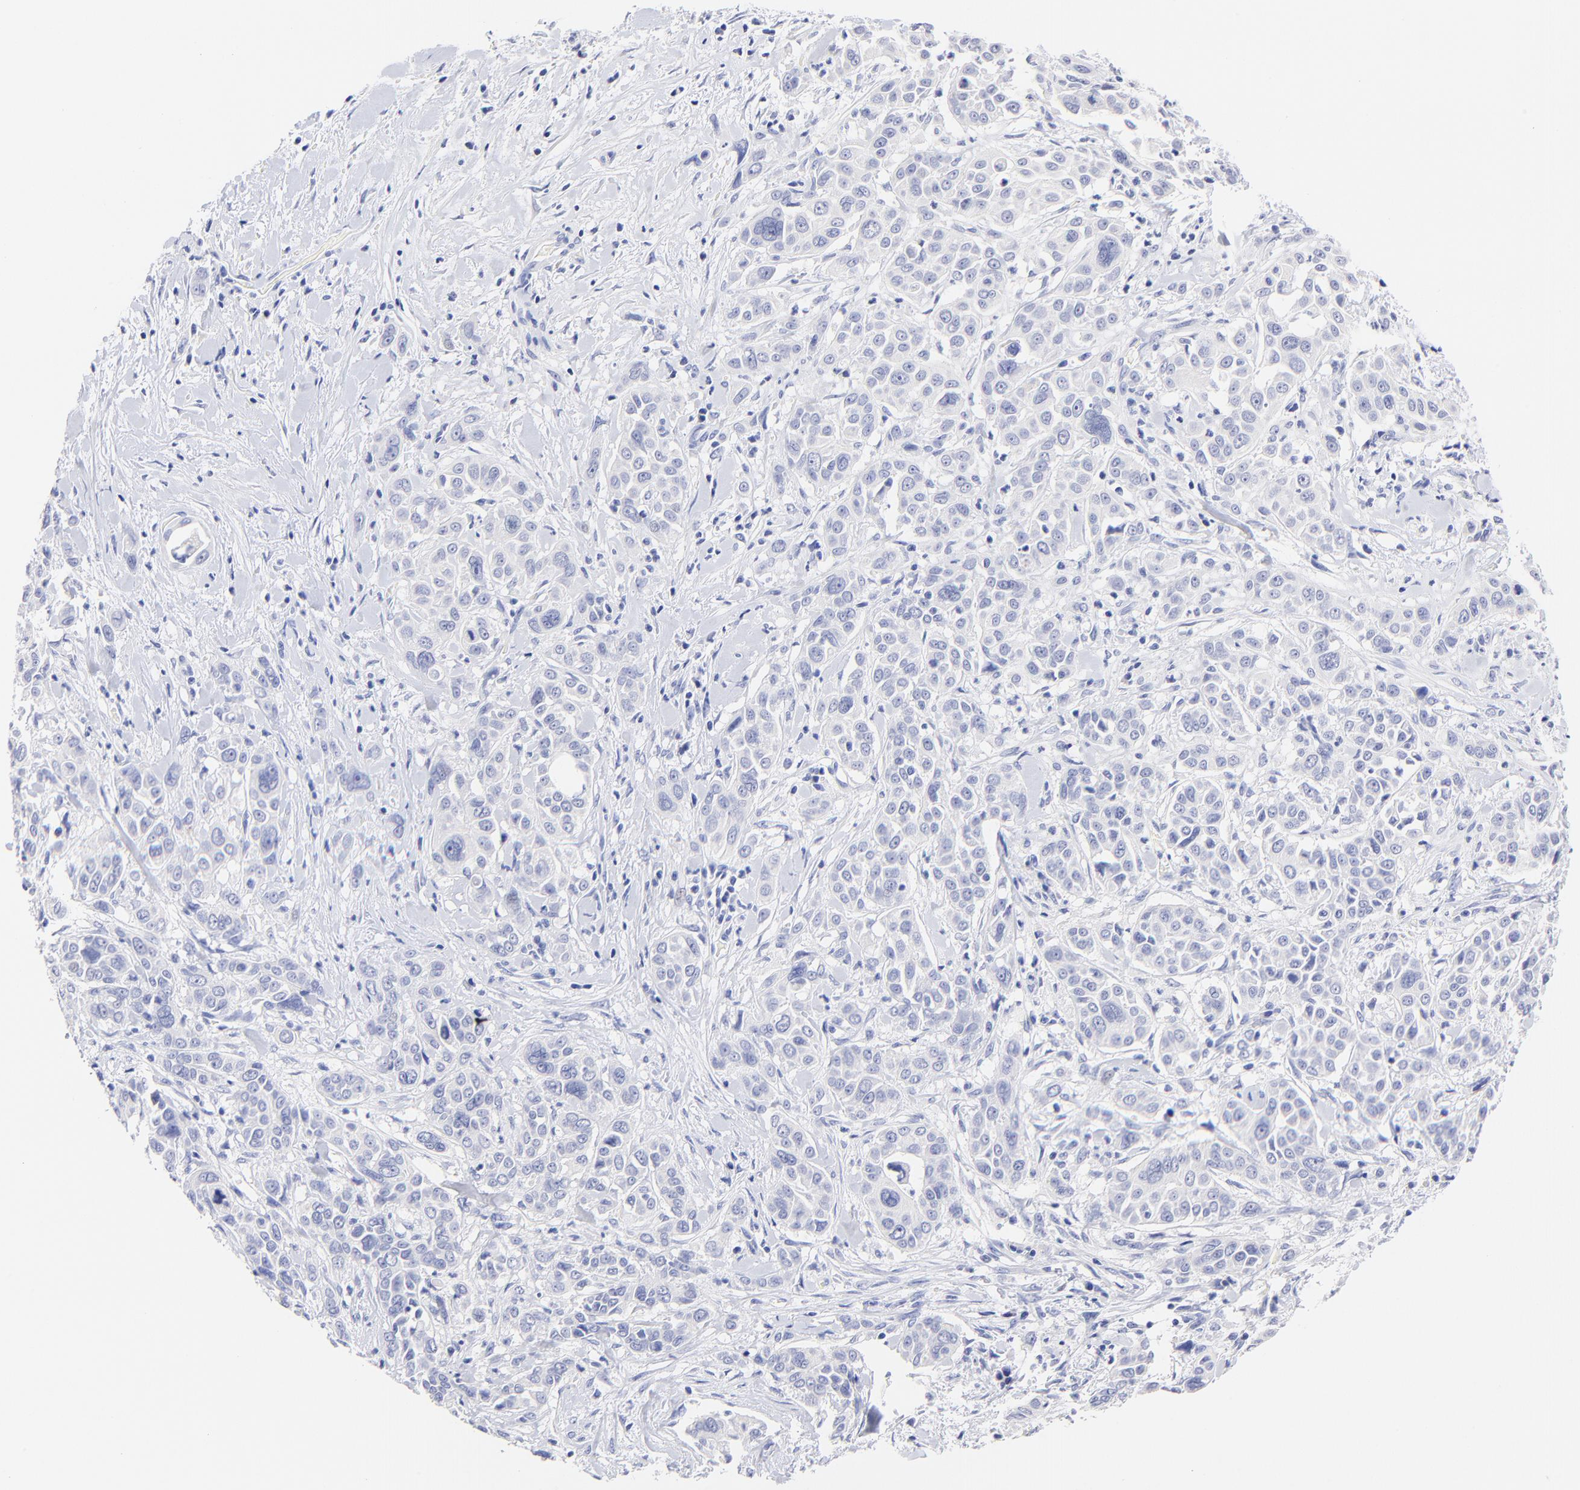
{"staining": {"intensity": "negative", "quantity": "none", "location": "none"}, "tissue": "pancreatic cancer", "cell_type": "Tumor cells", "image_type": "cancer", "snomed": [{"axis": "morphology", "description": "Adenocarcinoma, NOS"}, {"axis": "topography", "description": "Pancreas"}], "caption": "The histopathology image displays no staining of tumor cells in adenocarcinoma (pancreatic).", "gene": "RAB3A", "patient": {"sex": "female", "age": 52}}